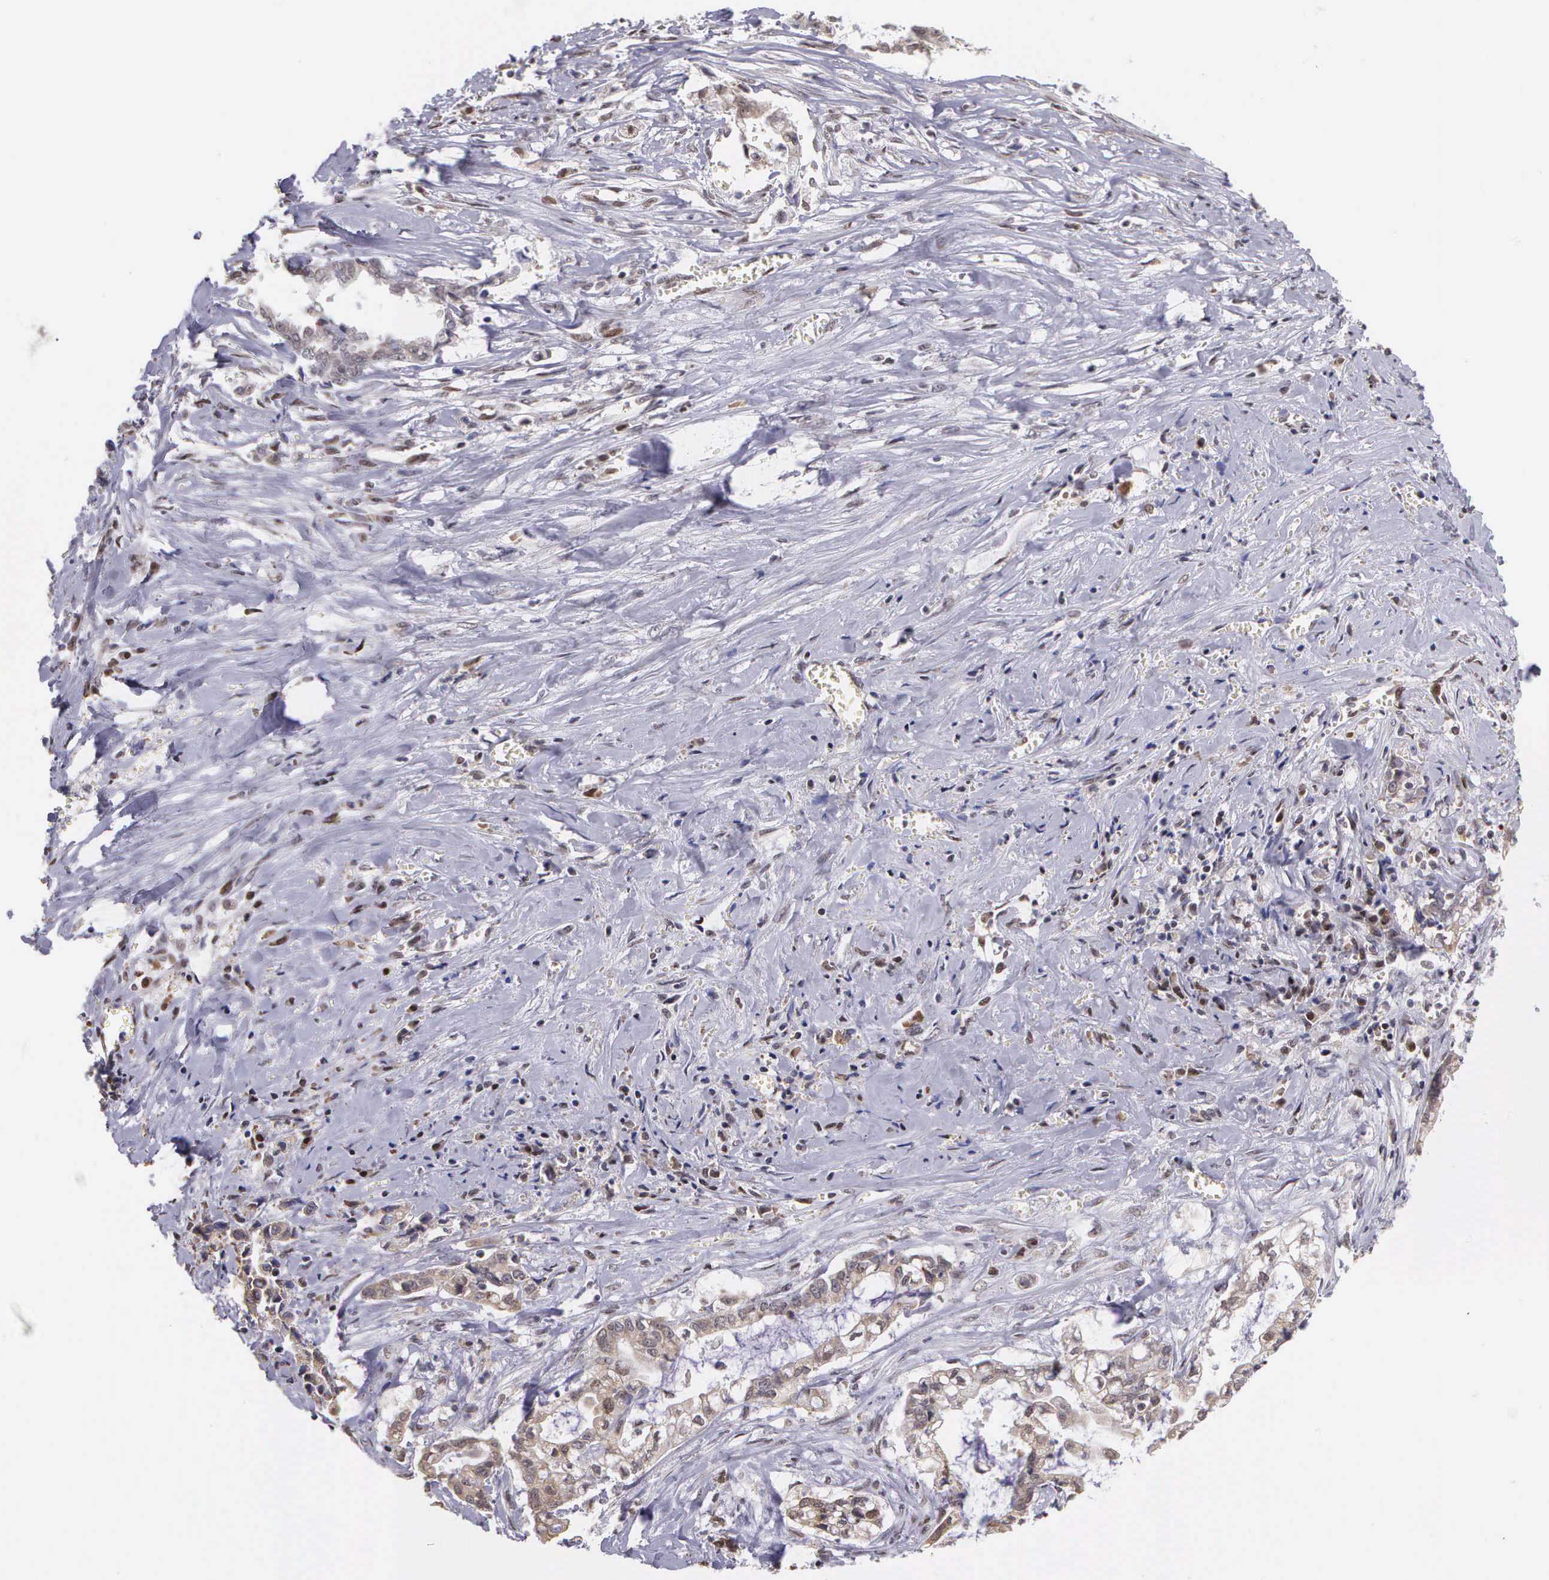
{"staining": {"intensity": "weak", "quantity": "25%-75%", "location": "cytoplasmic/membranous"}, "tissue": "liver cancer", "cell_type": "Tumor cells", "image_type": "cancer", "snomed": [{"axis": "morphology", "description": "Cholangiocarcinoma"}, {"axis": "topography", "description": "Liver"}], "caption": "Weak cytoplasmic/membranous staining is seen in about 25%-75% of tumor cells in cholangiocarcinoma (liver). The protein of interest is shown in brown color, while the nuclei are stained blue.", "gene": "SLC25A21", "patient": {"sex": "male", "age": 57}}